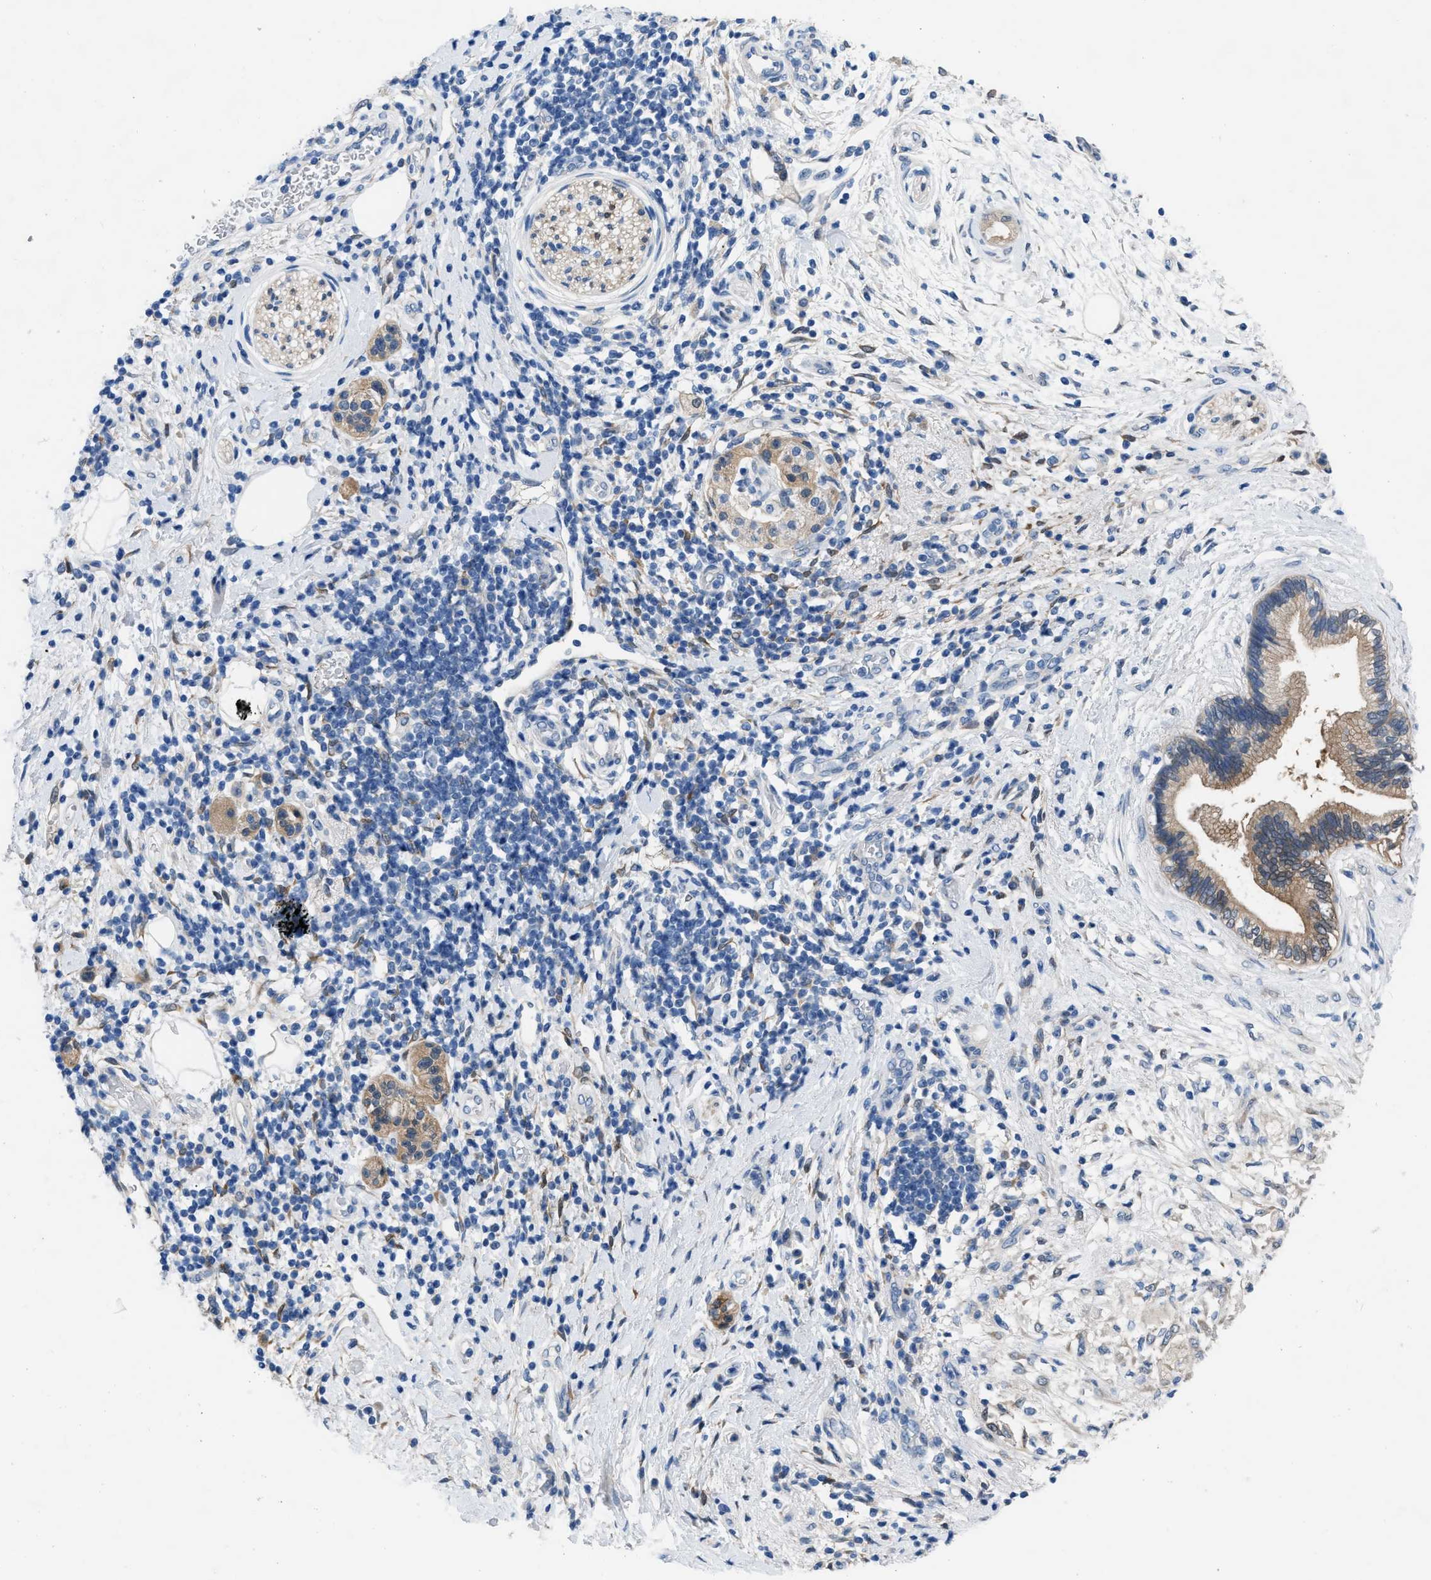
{"staining": {"intensity": "moderate", "quantity": "25%-75%", "location": "cytoplasmic/membranous"}, "tissue": "pancreatic cancer", "cell_type": "Tumor cells", "image_type": "cancer", "snomed": [{"axis": "morphology", "description": "Adenocarcinoma, NOS"}, {"axis": "topography", "description": "Pancreas"}], "caption": "Human pancreatic cancer (adenocarcinoma) stained with a brown dye reveals moderate cytoplasmic/membranous positive expression in approximately 25%-75% of tumor cells.", "gene": "RBP1", "patient": {"sex": "female", "age": 60}}